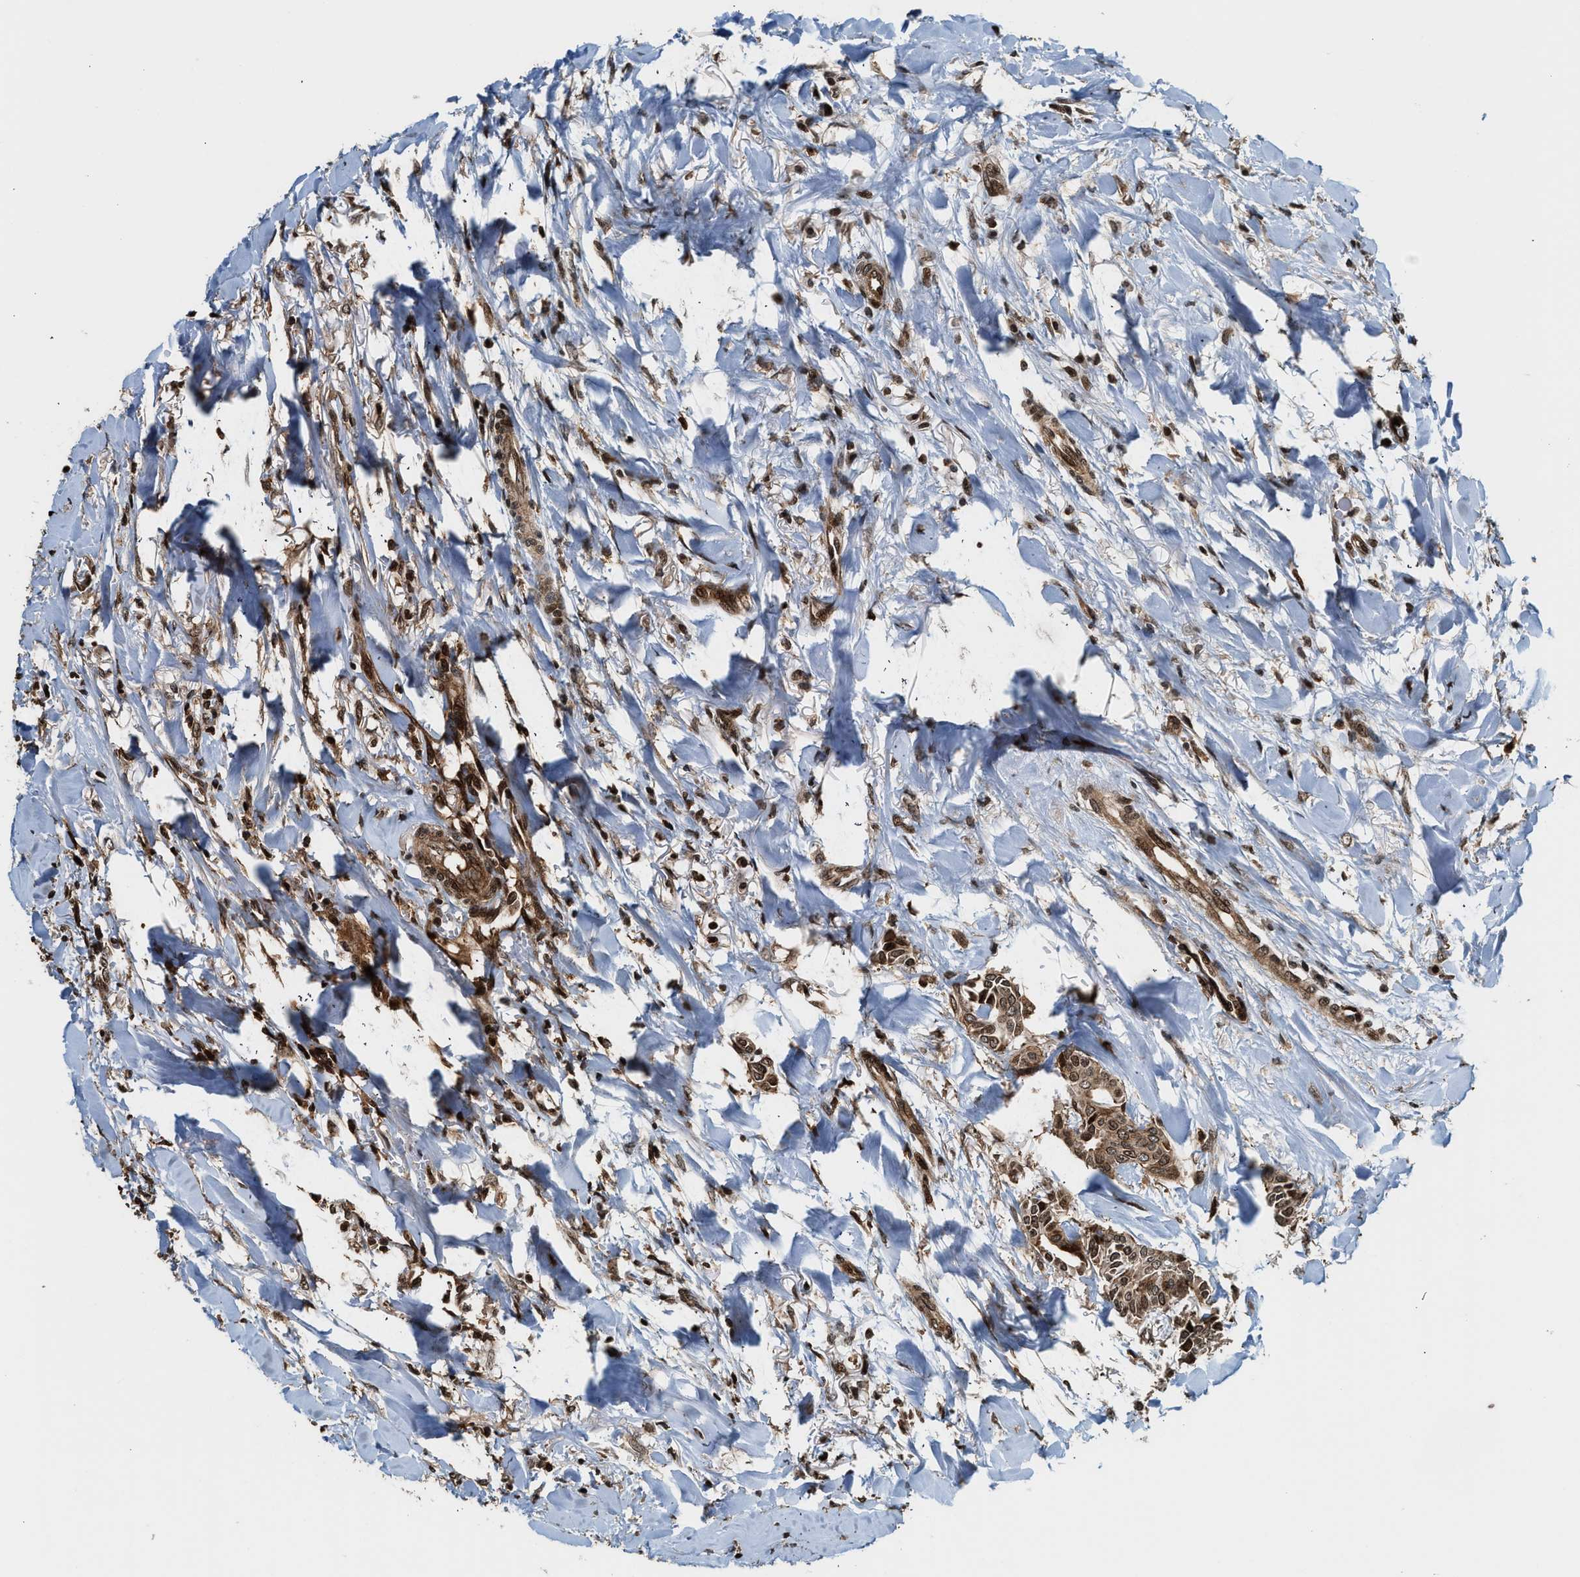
{"staining": {"intensity": "moderate", "quantity": ">75%", "location": "cytoplasmic/membranous,nuclear"}, "tissue": "head and neck cancer", "cell_type": "Tumor cells", "image_type": "cancer", "snomed": [{"axis": "morphology", "description": "Adenocarcinoma, NOS"}, {"axis": "topography", "description": "Salivary gland"}, {"axis": "topography", "description": "Head-Neck"}], "caption": "Tumor cells exhibit moderate cytoplasmic/membranous and nuclear staining in approximately >75% of cells in head and neck adenocarcinoma.", "gene": "MDM2", "patient": {"sex": "female", "age": 59}}